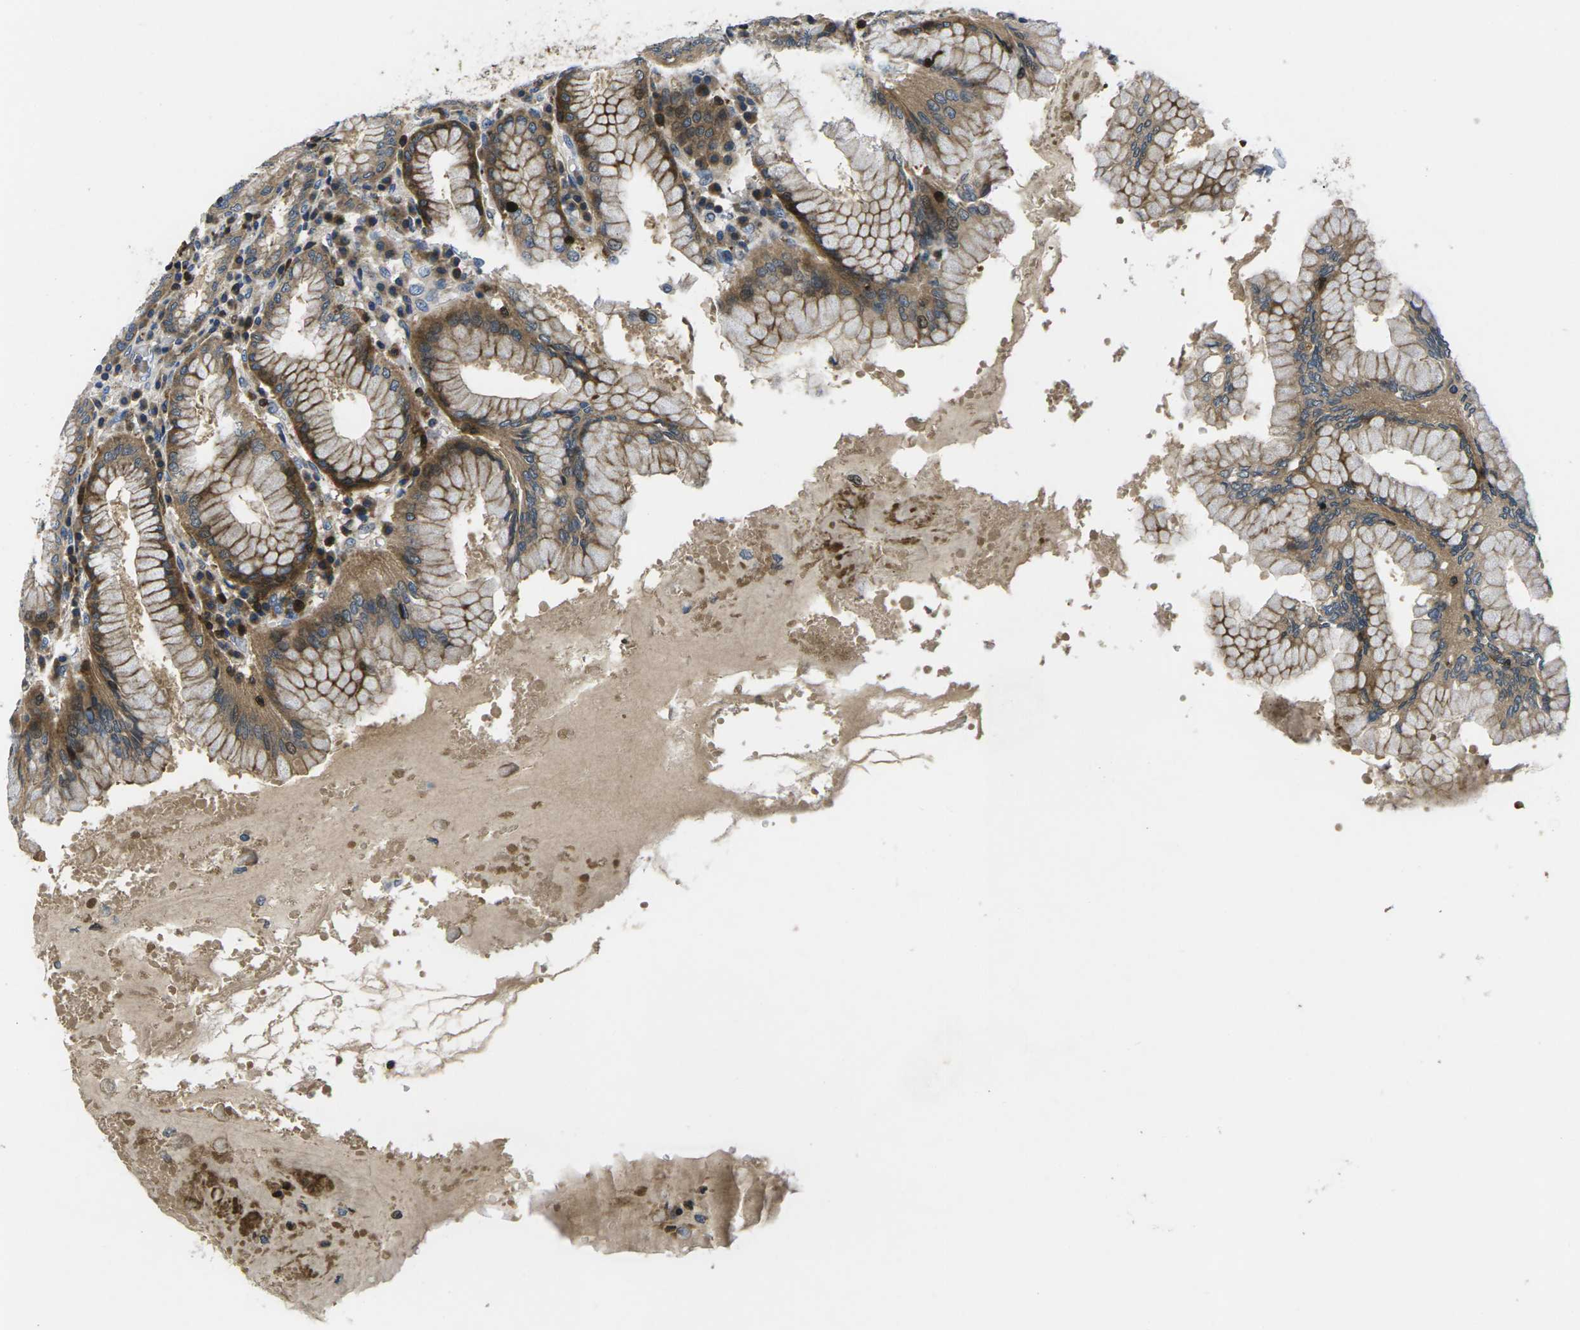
{"staining": {"intensity": "moderate", "quantity": ">75%", "location": "cytoplasmic/membranous"}, "tissue": "stomach", "cell_type": "Glandular cells", "image_type": "normal", "snomed": [{"axis": "morphology", "description": "Normal tissue, NOS"}, {"axis": "topography", "description": "Stomach"}, {"axis": "topography", "description": "Stomach, lower"}], "caption": "There is medium levels of moderate cytoplasmic/membranous expression in glandular cells of unremarkable stomach, as demonstrated by immunohistochemical staining (brown color).", "gene": "PLCE1", "patient": {"sex": "female", "age": 56}}